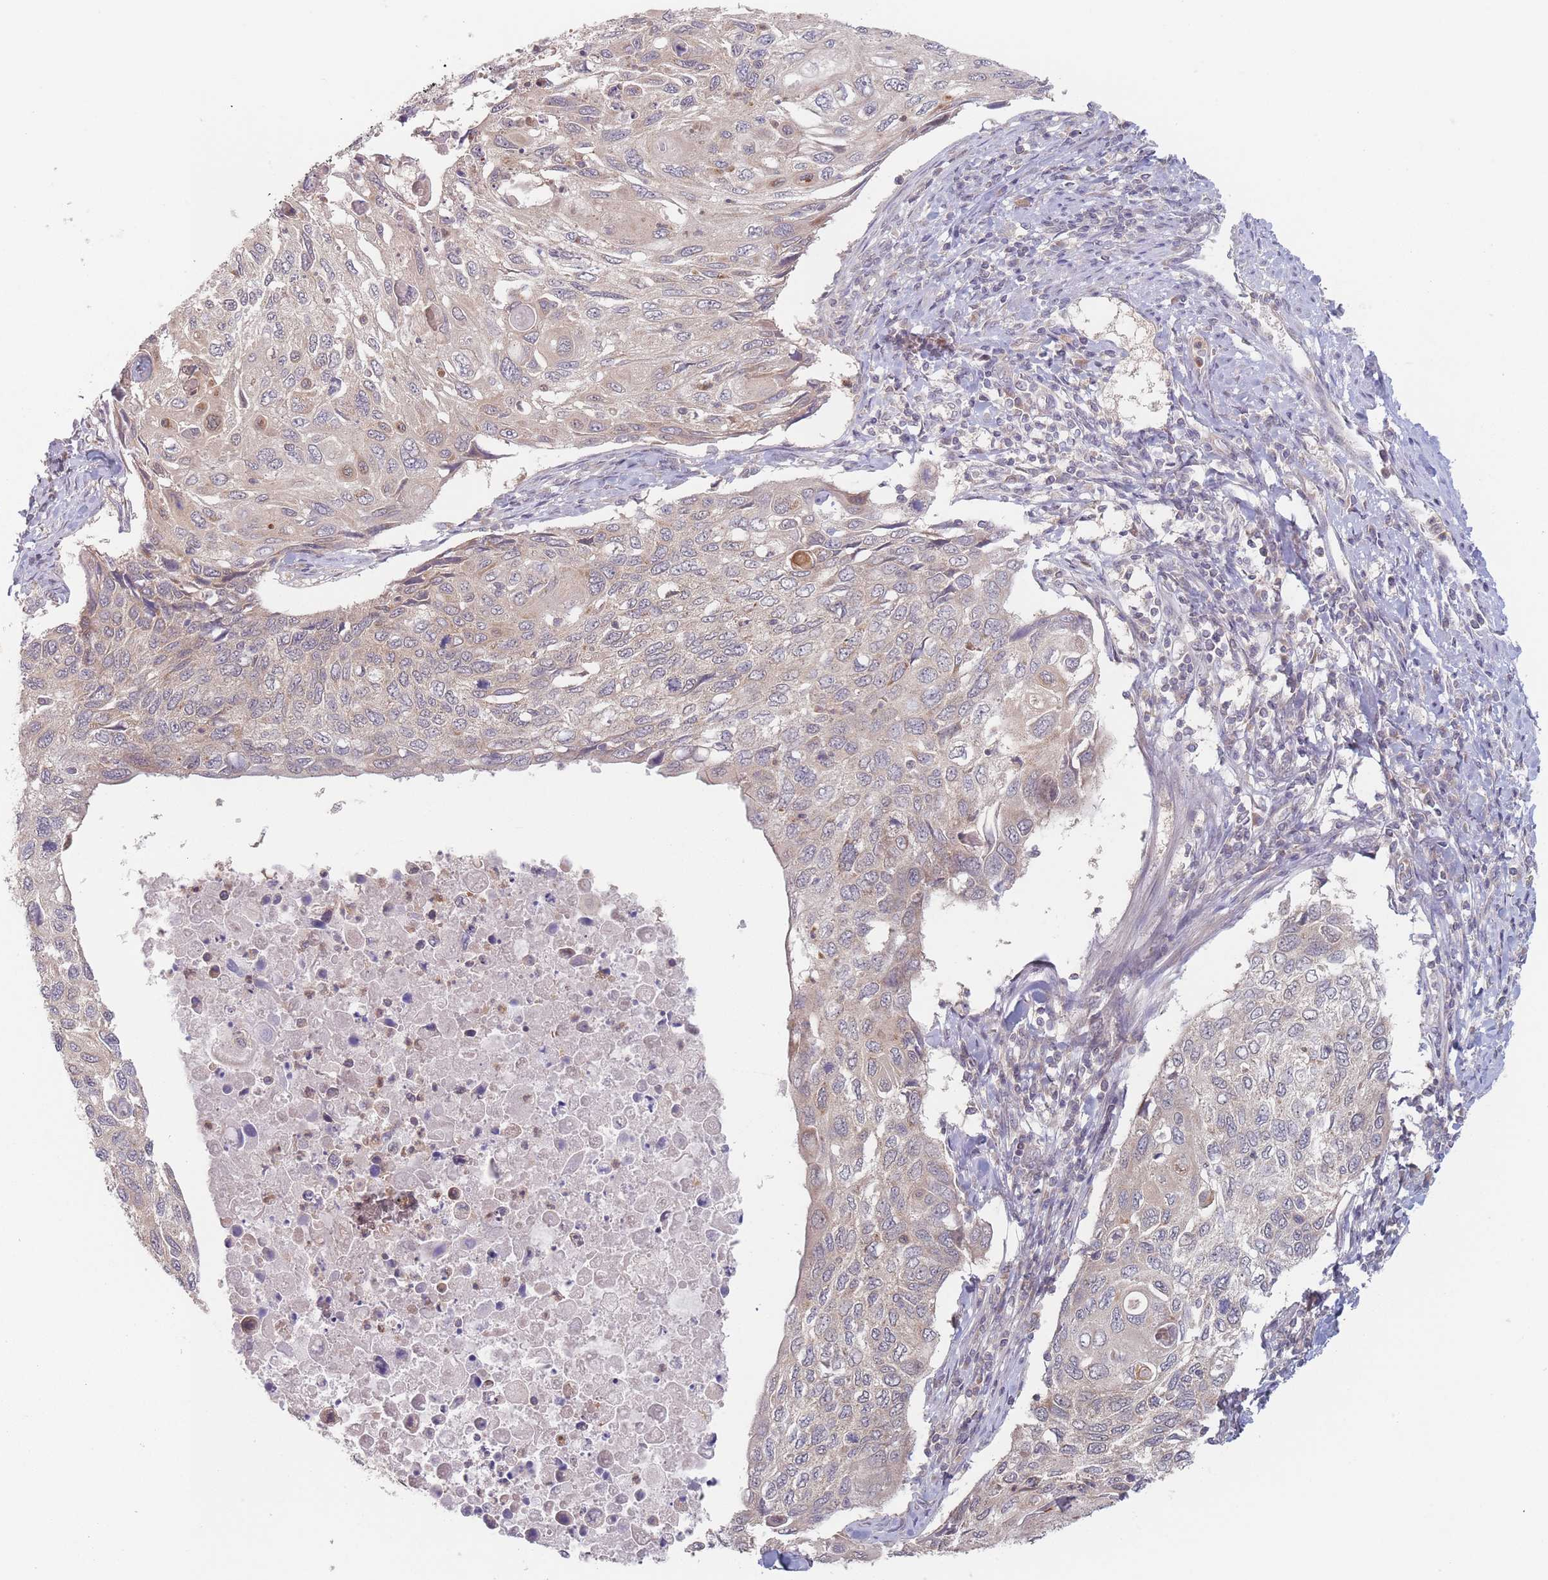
{"staining": {"intensity": "weak", "quantity": "25%-75%", "location": "cytoplasmic/membranous"}, "tissue": "cervical cancer", "cell_type": "Tumor cells", "image_type": "cancer", "snomed": [{"axis": "morphology", "description": "Squamous cell carcinoma, NOS"}, {"axis": "topography", "description": "Cervix"}], "caption": "The histopathology image exhibits a brown stain indicating the presence of a protein in the cytoplasmic/membranous of tumor cells in cervical squamous cell carcinoma.", "gene": "PPM1A", "patient": {"sex": "female", "age": 70}}